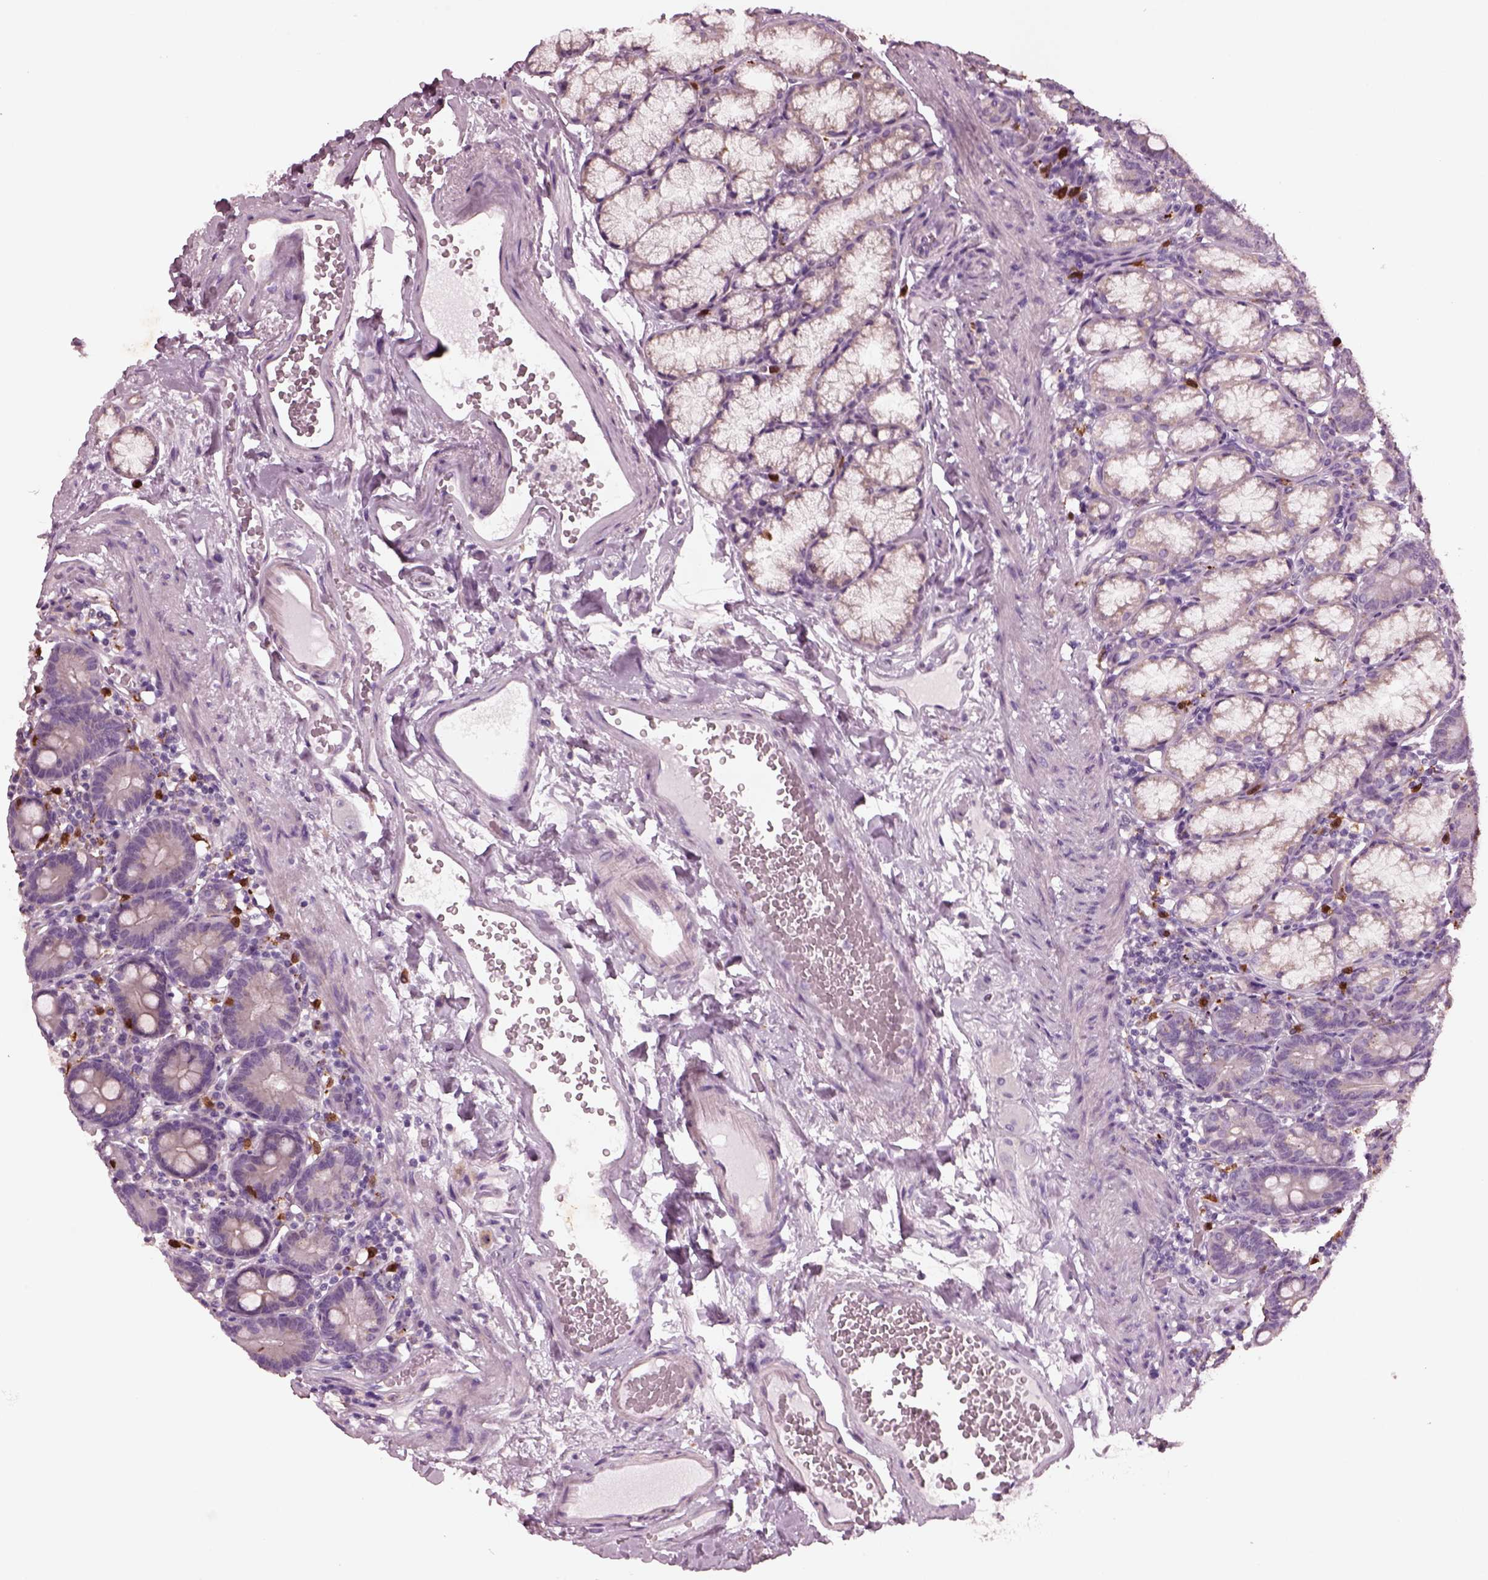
{"staining": {"intensity": "negative", "quantity": "none", "location": "none"}, "tissue": "duodenum", "cell_type": "Glandular cells", "image_type": "normal", "snomed": [{"axis": "morphology", "description": "Normal tissue, NOS"}, {"axis": "topography", "description": "Duodenum"}], "caption": "The image shows no significant expression in glandular cells of duodenum.", "gene": "SLAMF8", "patient": {"sex": "female", "age": 67}}